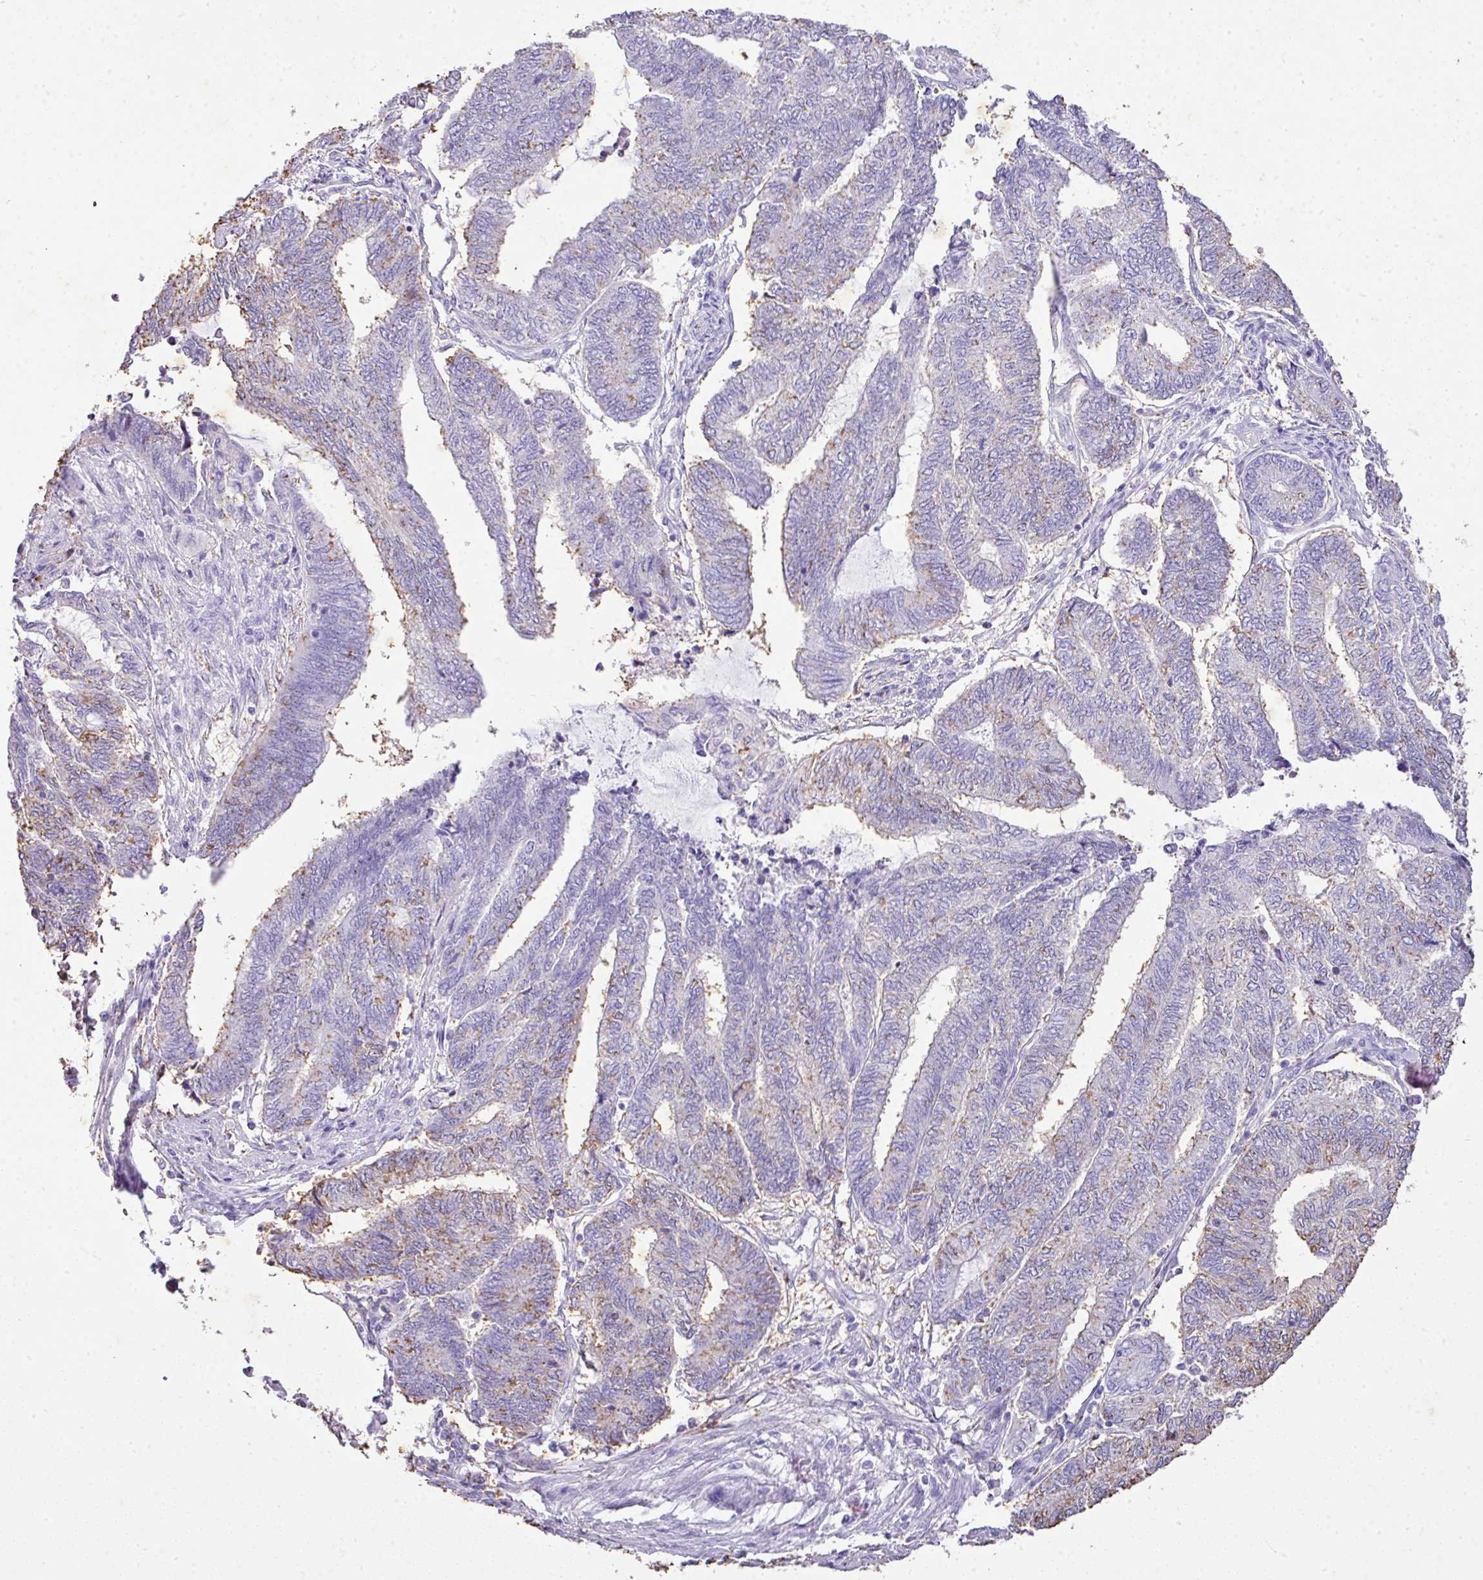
{"staining": {"intensity": "weak", "quantity": "<25%", "location": "cytoplasmic/membranous"}, "tissue": "endometrial cancer", "cell_type": "Tumor cells", "image_type": "cancer", "snomed": [{"axis": "morphology", "description": "Adenocarcinoma, NOS"}, {"axis": "topography", "description": "Uterus"}, {"axis": "topography", "description": "Endometrium"}], "caption": "This is an IHC photomicrograph of human adenocarcinoma (endometrial). There is no expression in tumor cells.", "gene": "KCNJ11", "patient": {"sex": "female", "age": 70}}